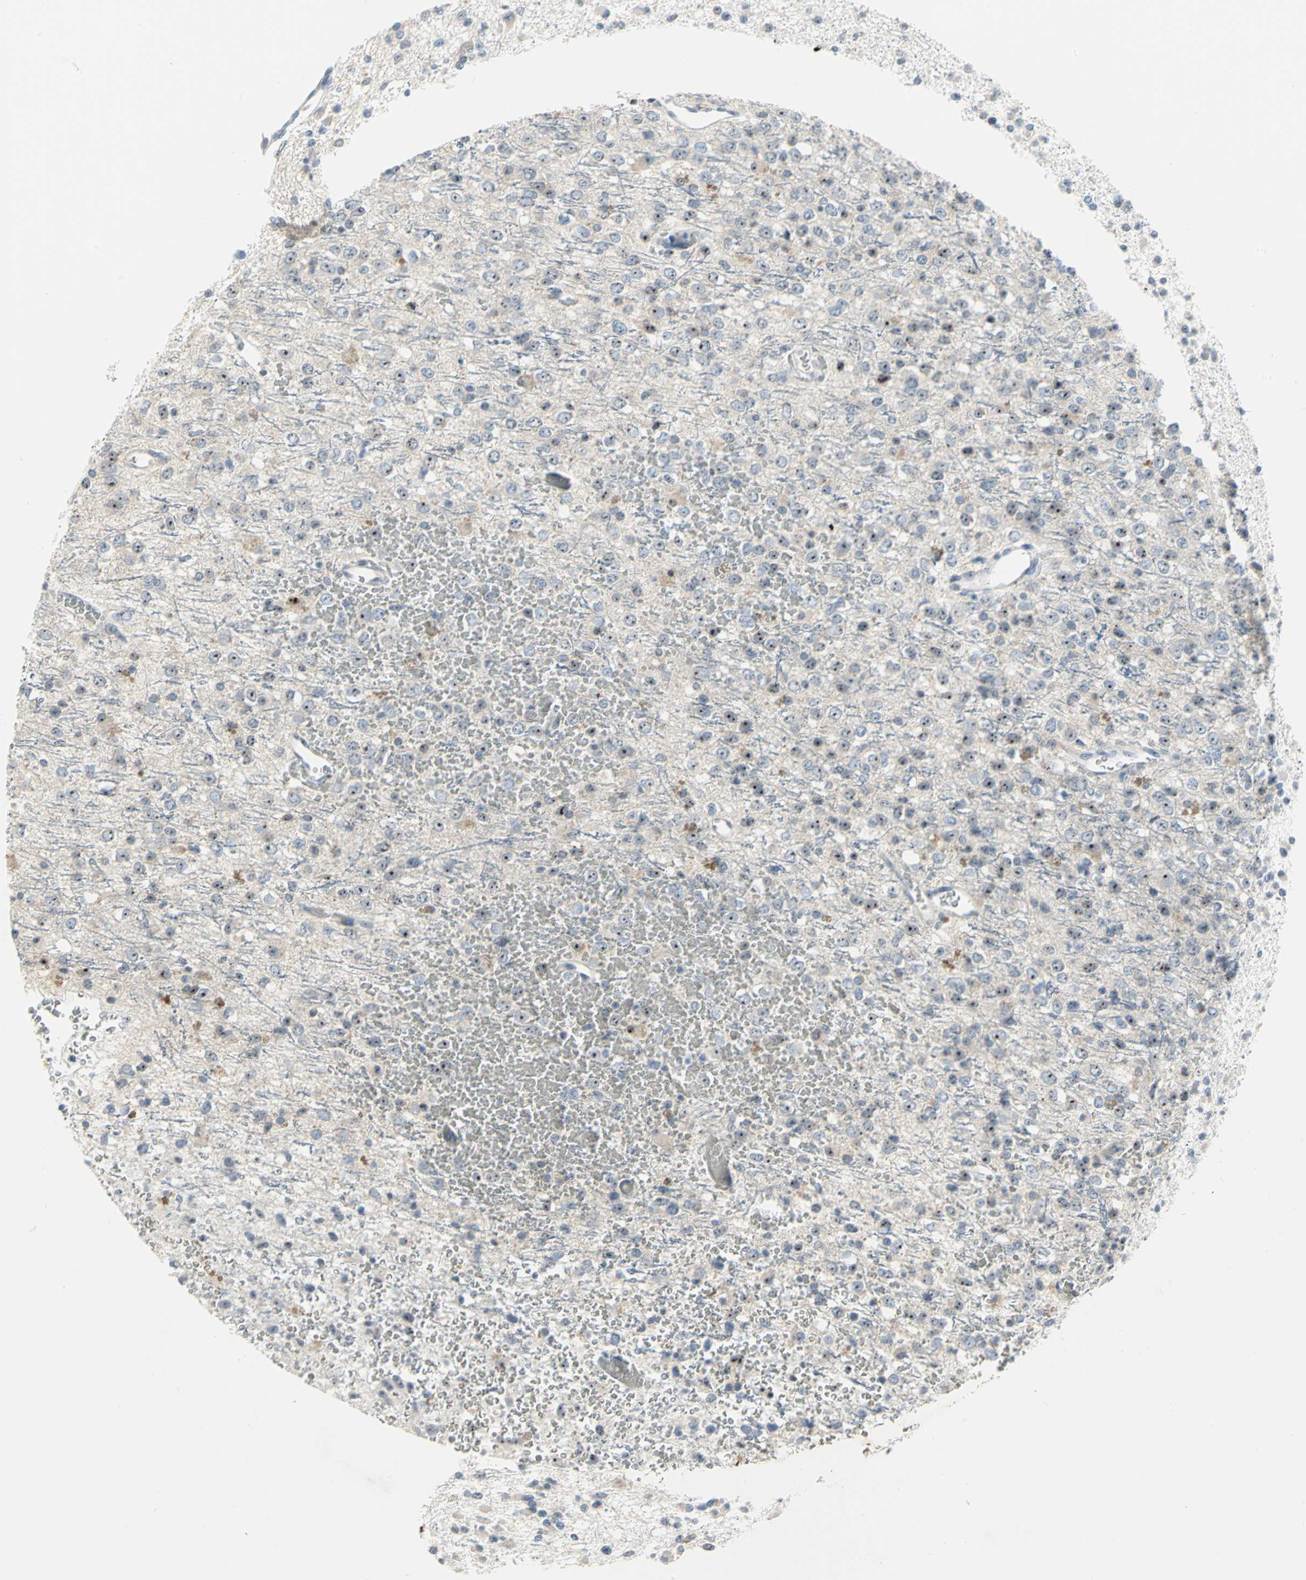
{"staining": {"intensity": "moderate", "quantity": "25%-75%", "location": "nuclear"}, "tissue": "glioma", "cell_type": "Tumor cells", "image_type": "cancer", "snomed": [{"axis": "morphology", "description": "Glioma, malignant, High grade"}, {"axis": "topography", "description": "pancreas cauda"}], "caption": "Protein analysis of glioma tissue shows moderate nuclear staining in approximately 25%-75% of tumor cells.", "gene": "MYBBP1A", "patient": {"sex": "male", "age": 60}}